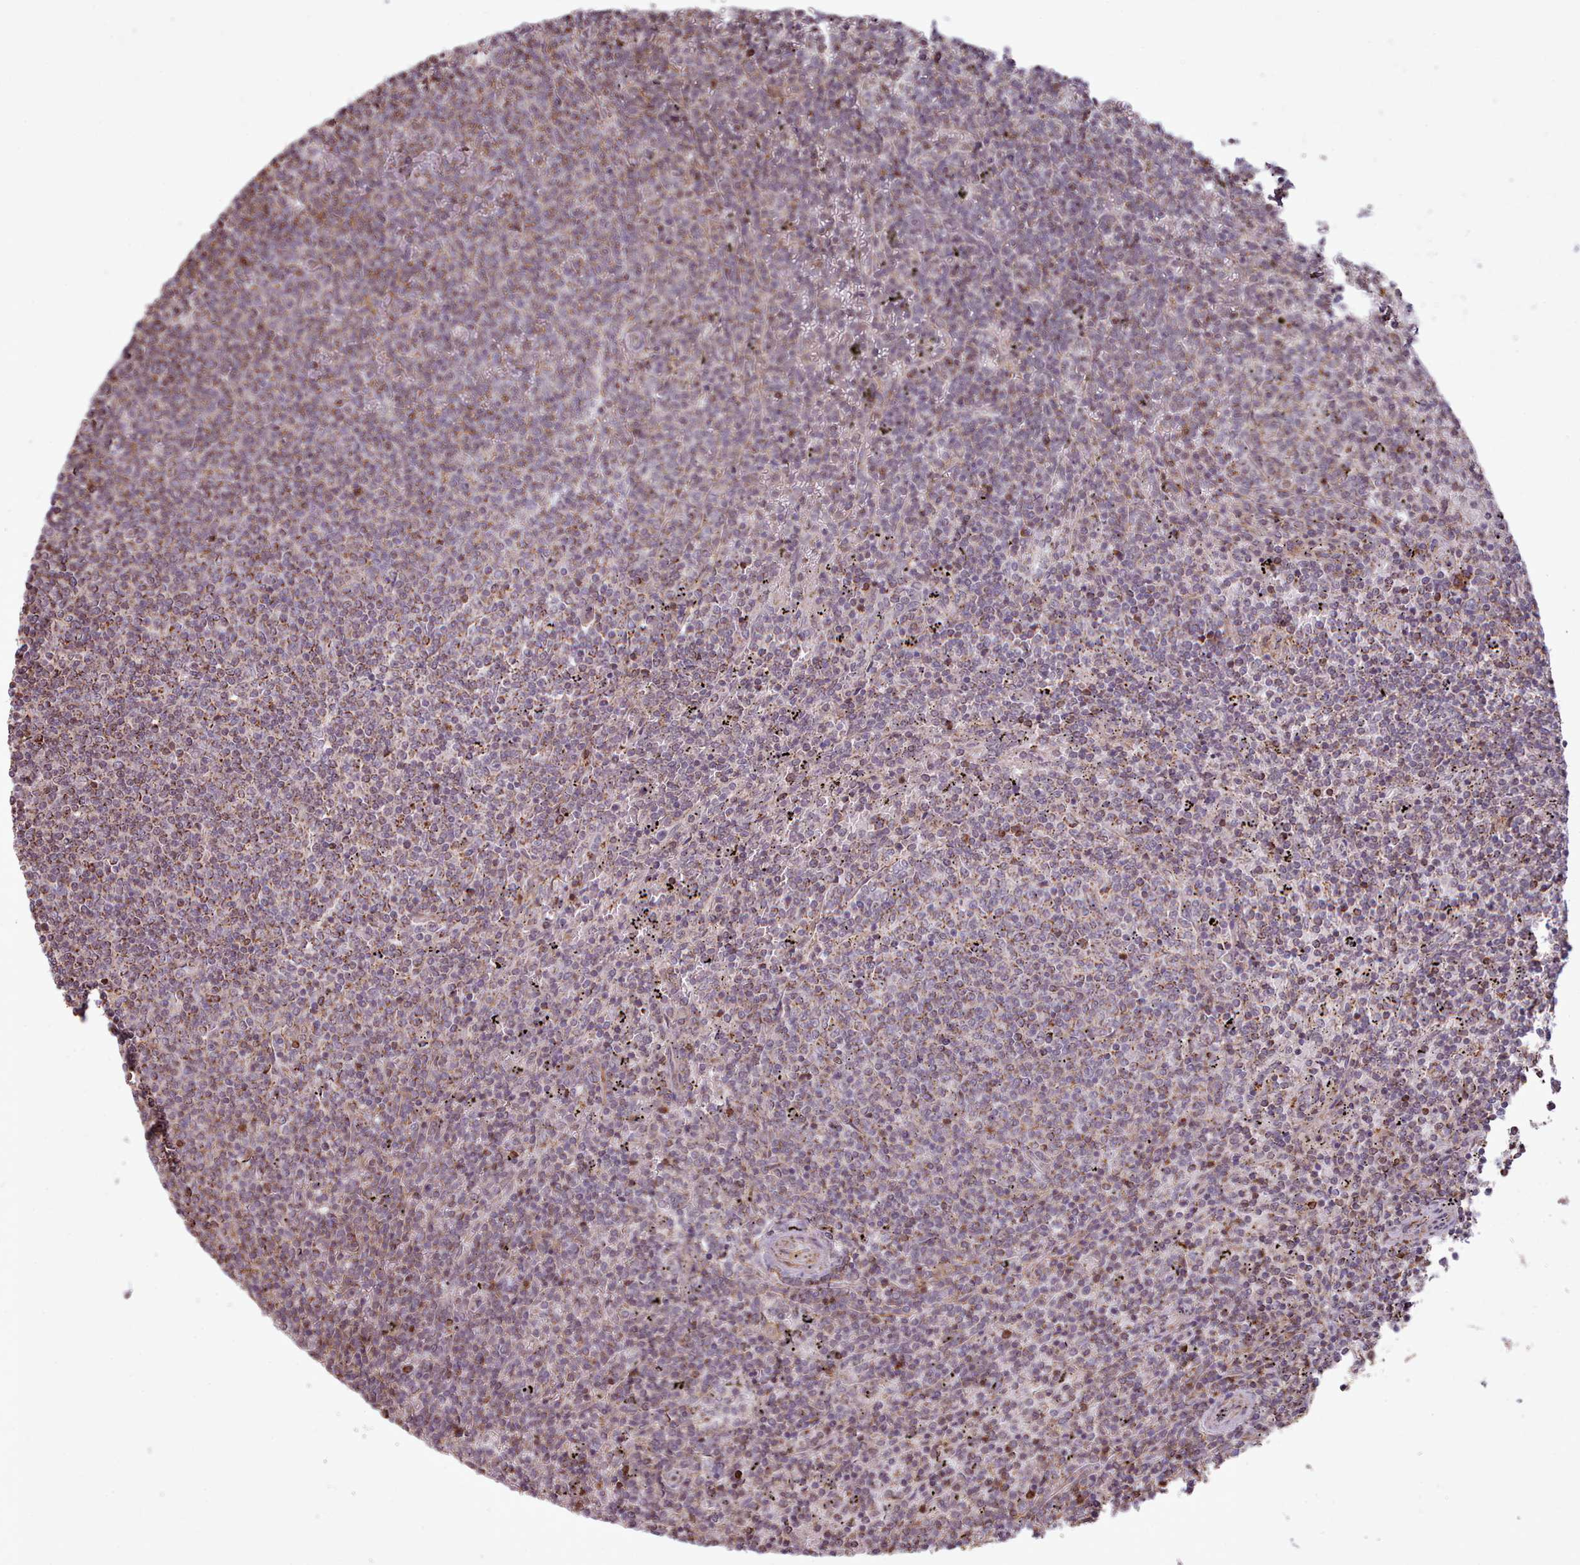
{"staining": {"intensity": "negative", "quantity": "none", "location": "none"}, "tissue": "lymphoma", "cell_type": "Tumor cells", "image_type": "cancer", "snomed": [{"axis": "morphology", "description": "Malignant lymphoma, non-Hodgkin's type, Low grade"}, {"axis": "topography", "description": "Spleen"}], "caption": "High magnification brightfield microscopy of malignant lymphoma, non-Hodgkin's type (low-grade) stained with DAB (brown) and counterstained with hematoxylin (blue): tumor cells show no significant staining.", "gene": "ZMYM4", "patient": {"sex": "female", "age": 50}}